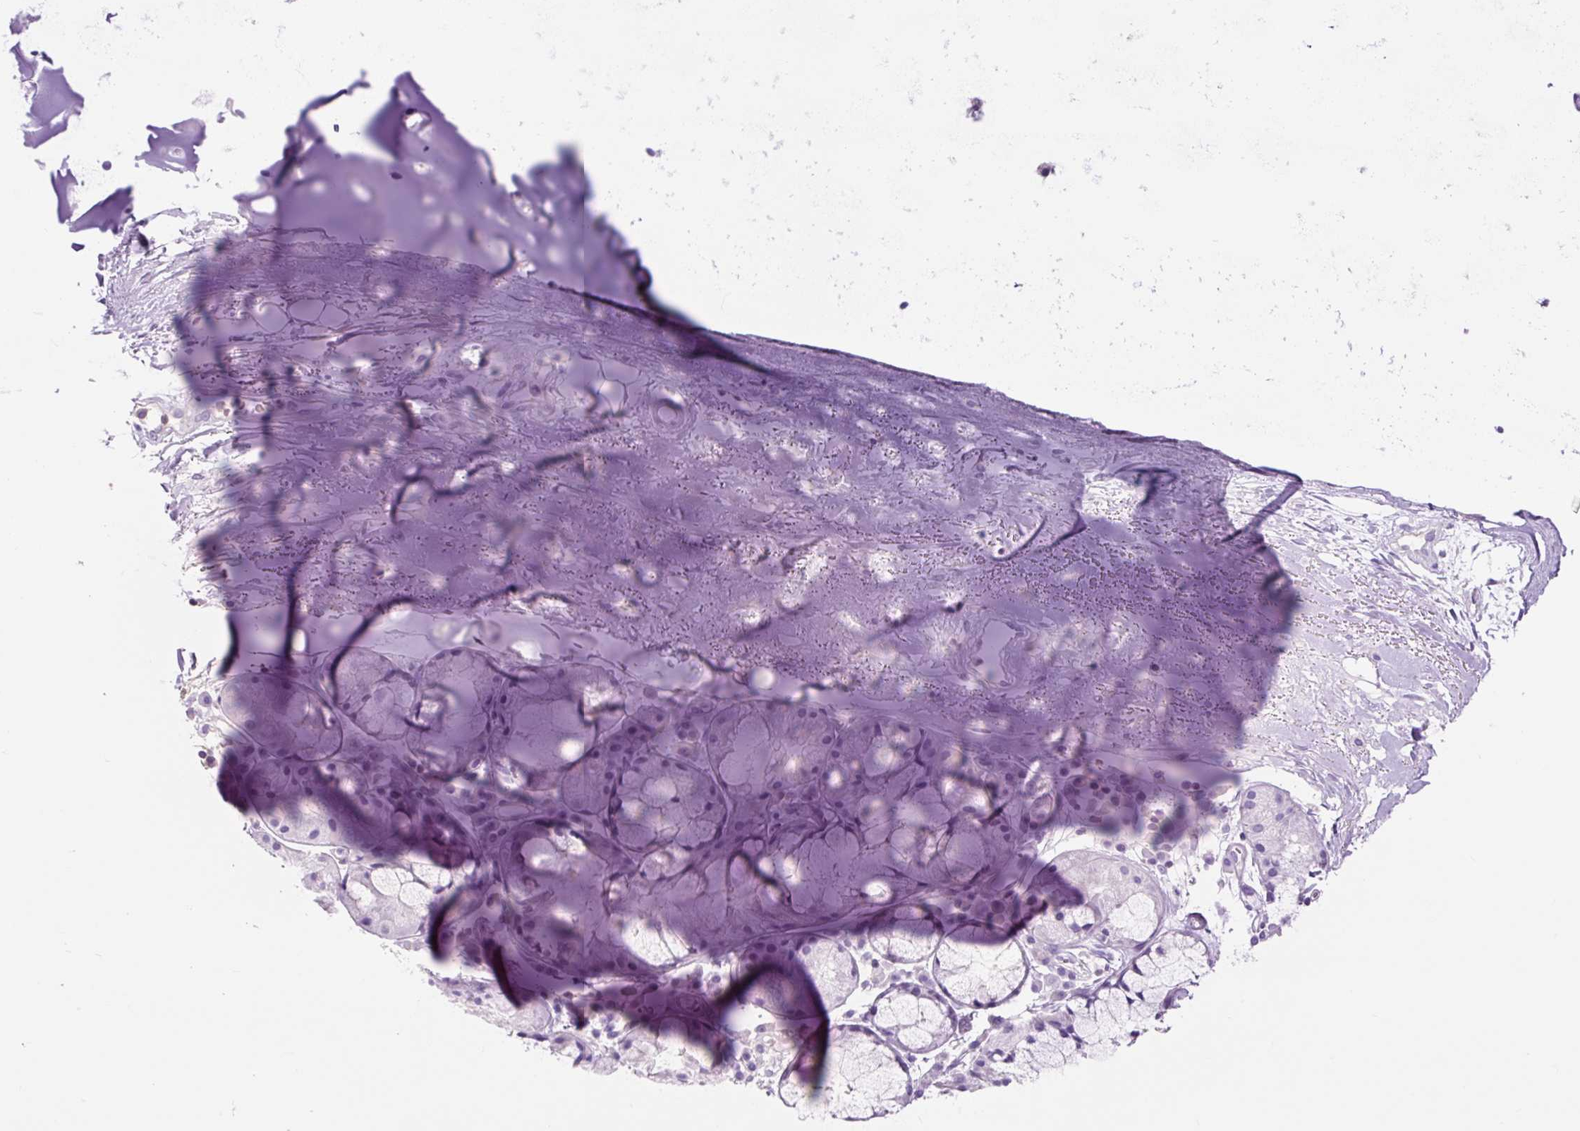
{"staining": {"intensity": "negative", "quantity": "none", "location": "none"}, "tissue": "adipose tissue", "cell_type": "Adipocytes", "image_type": "normal", "snomed": [{"axis": "morphology", "description": "Normal tissue, NOS"}, {"axis": "topography", "description": "Cartilage tissue"}, {"axis": "topography", "description": "Nasopharynx"}, {"axis": "topography", "description": "Thyroid gland"}], "caption": "Adipocytes show no significant staining in unremarkable adipose tissue. (IHC, brightfield microscopy, high magnification).", "gene": "OR10A7", "patient": {"sex": "male", "age": 63}}